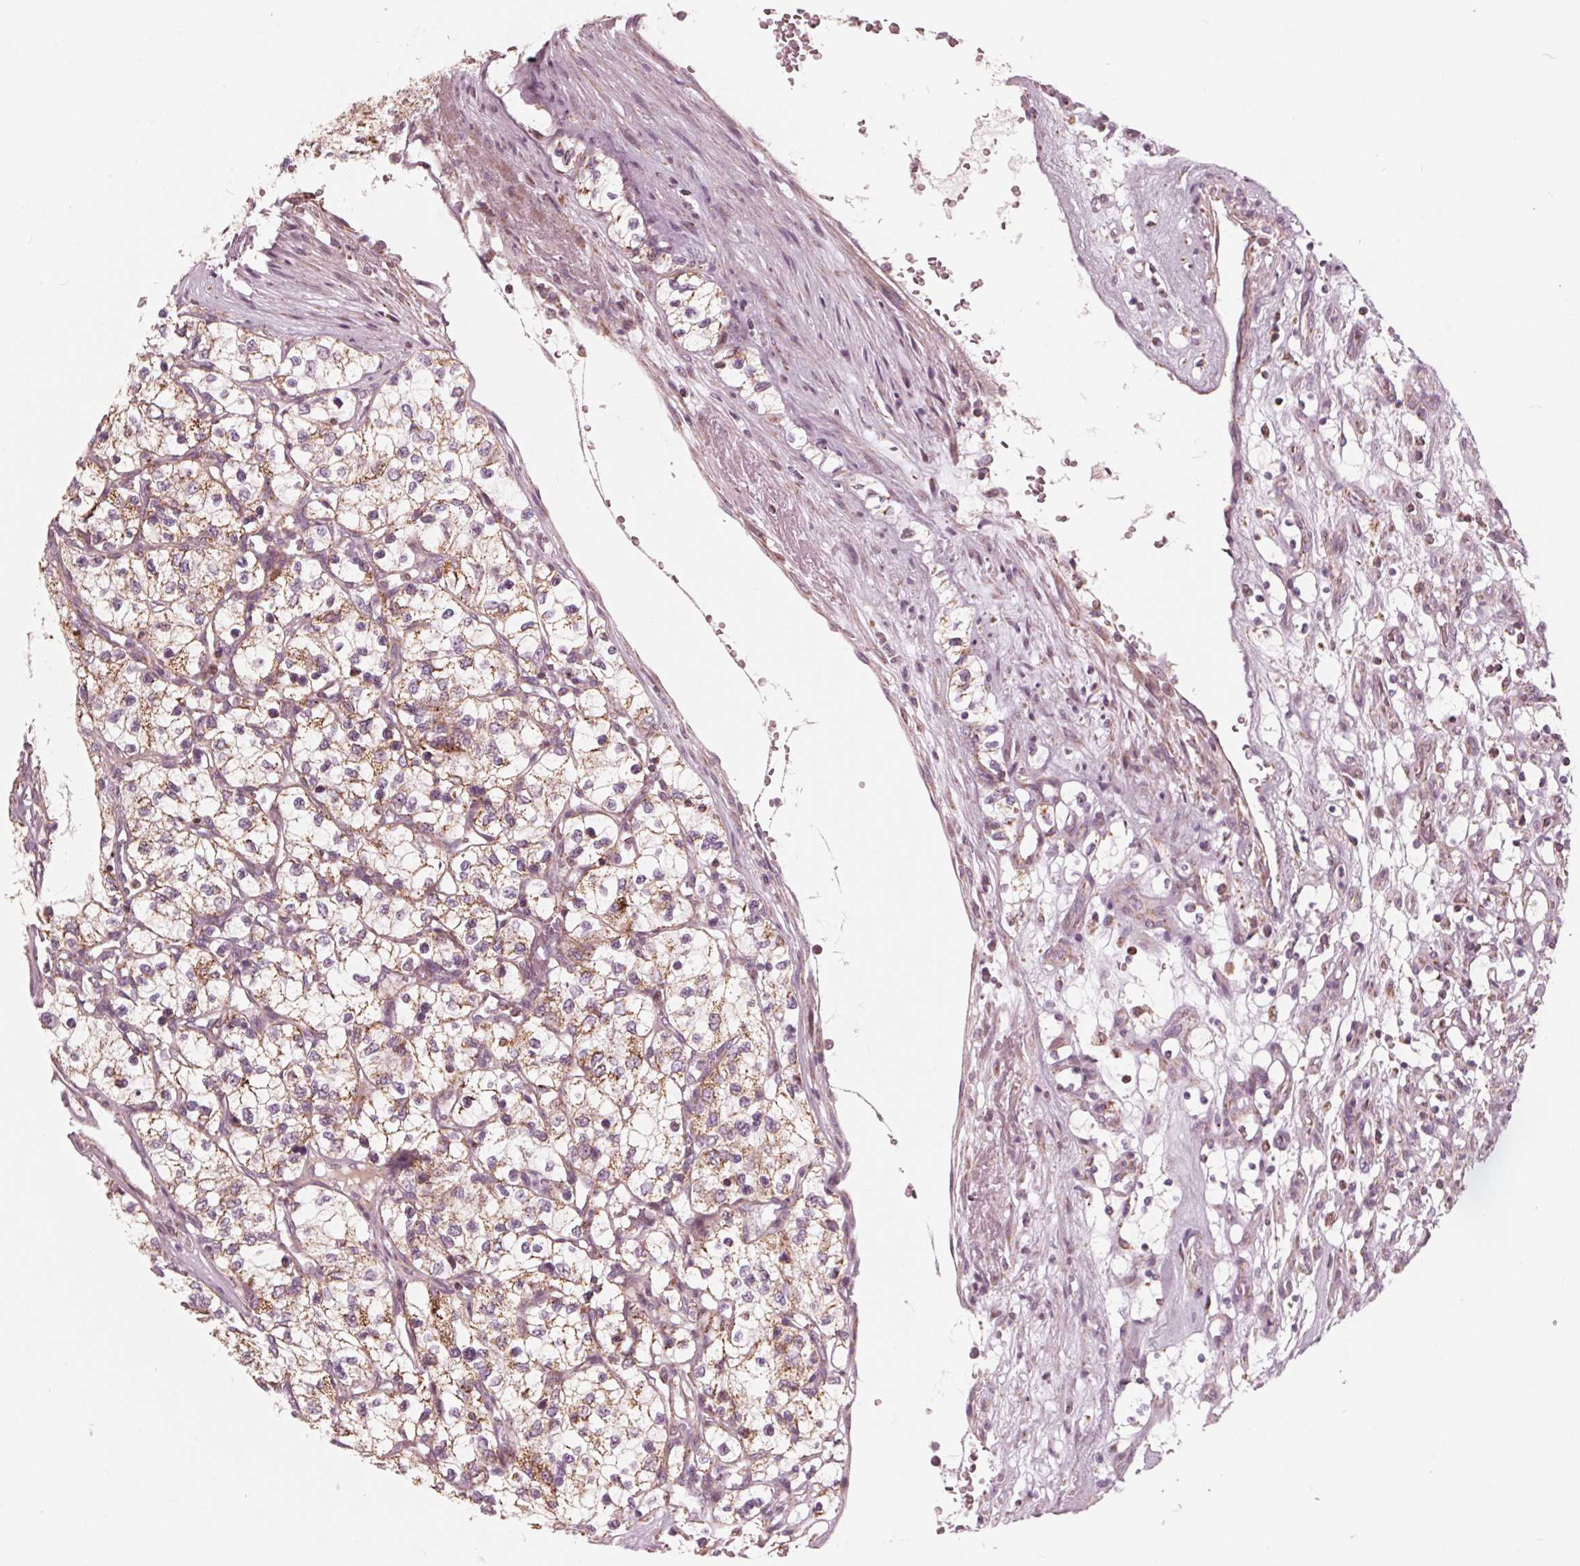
{"staining": {"intensity": "moderate", "quantity": "25%-75%", "location": "cytoplasmic/membranous"}, "tissue": "renal cancer", "cell_type": "Tumor cells", "image_type": "cancer", "snomed": [{"axis": "morphology", "description": "Adenocarcinoma, NOS"}, {"axis": "topography", "description": "Kidney"}], "caption": "Human renal cancer (adenocarcinoma) stained with a brown dye reveals moderate cytoplasmic/membranous positive positivity in approximately 25%-75% of tumor cells.", "gene": "DCAF4L2", "patient": {"sex": "female", "age": 69}}